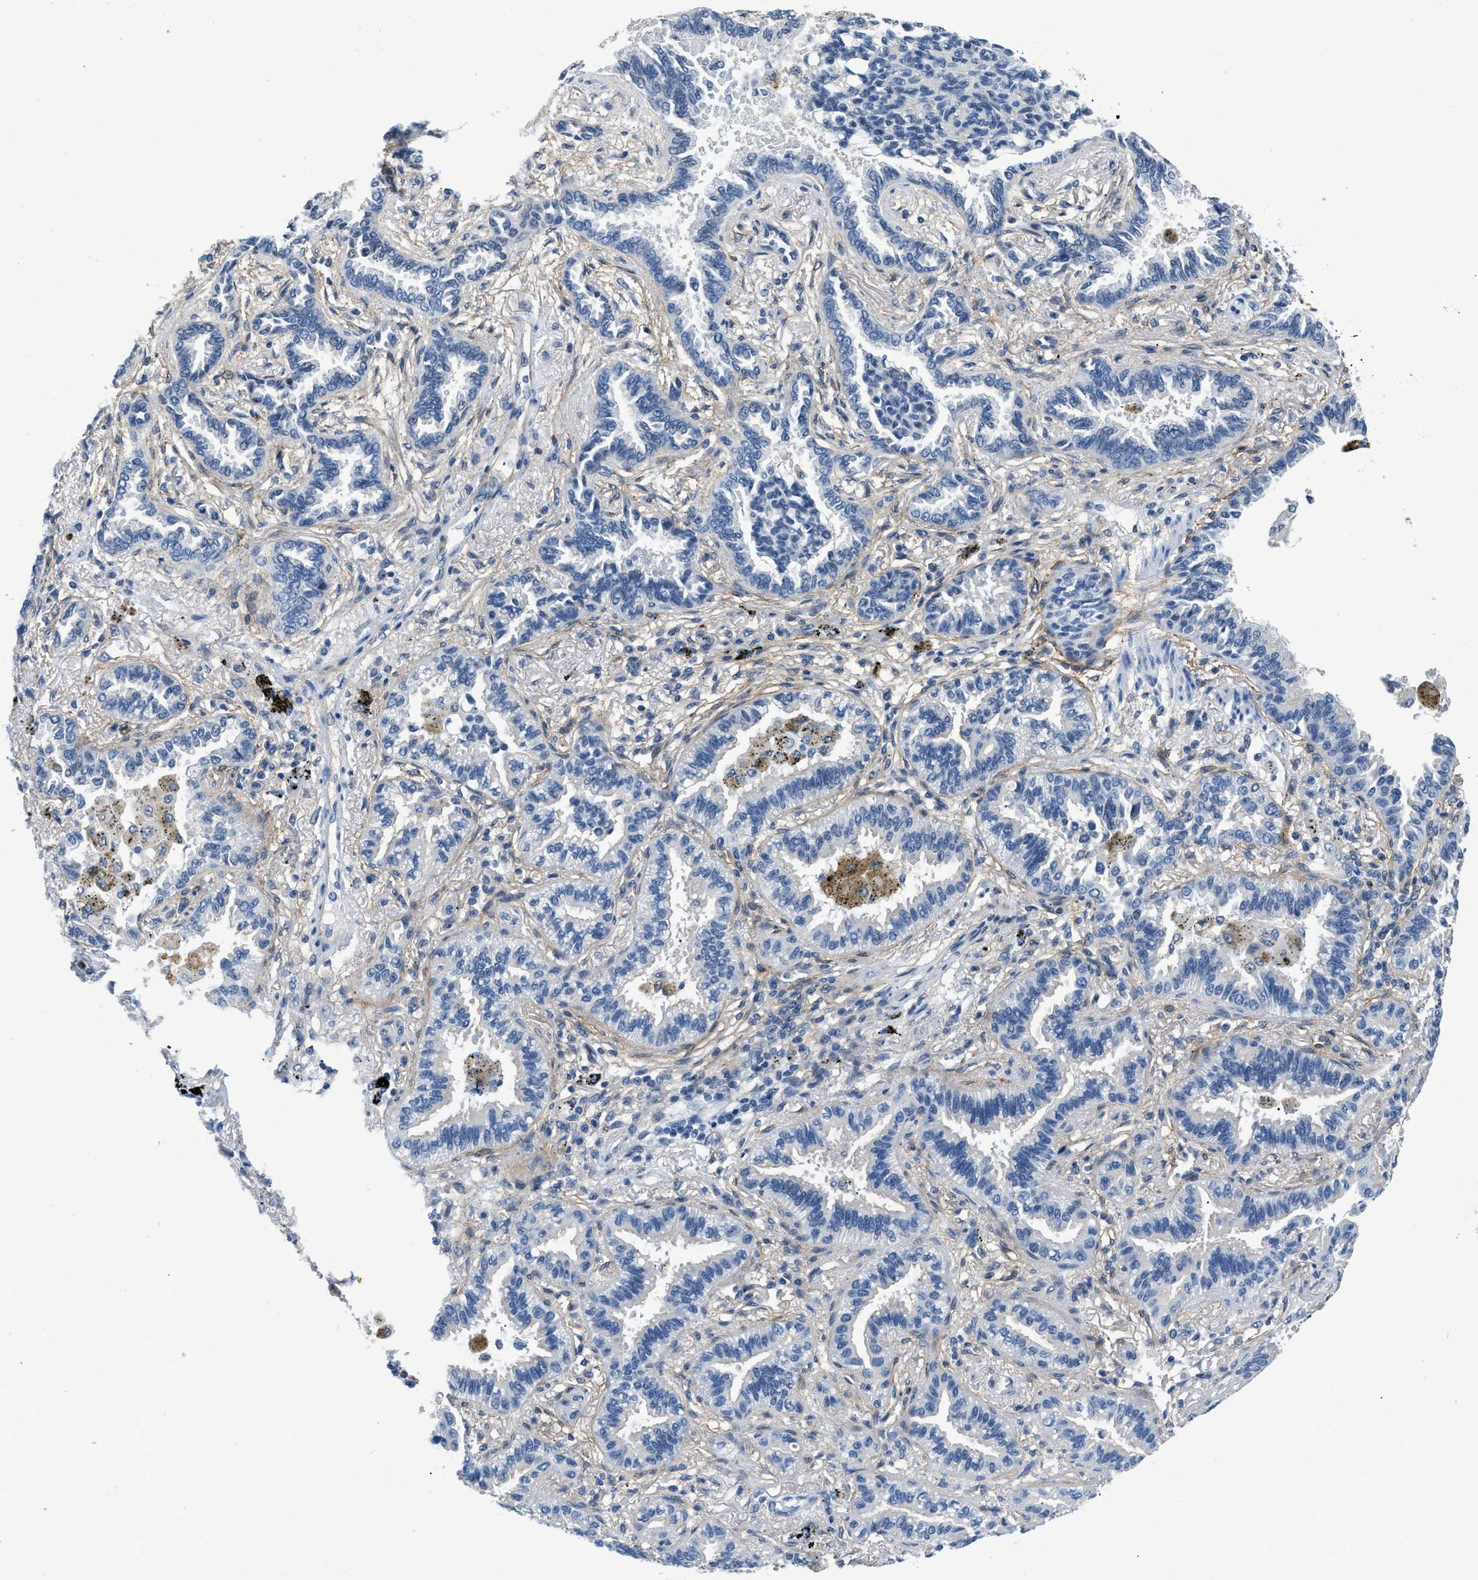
{"staining": {"intensity": "negative", "quantity": "none", "location": "none"}, "tissue": "lung cancer", "cell_type": "Tumor cells", "image_type": "cancer", "snomed": [{"axis": "morphology", "description": "Normal tissue, NOS"}, {"axis": "morphology", "description": "Adenocarcinoma, NOS"}, {"axis": "topography", "description": "Lung"}], "caption": "A high-resolution histopathology image shows IHC staining of adenocarcinoma (lung), which reveals no significant positivity in tumor cells.", "gene": "PDGFRA", "patient": {"sex": "male", "age": 59}}